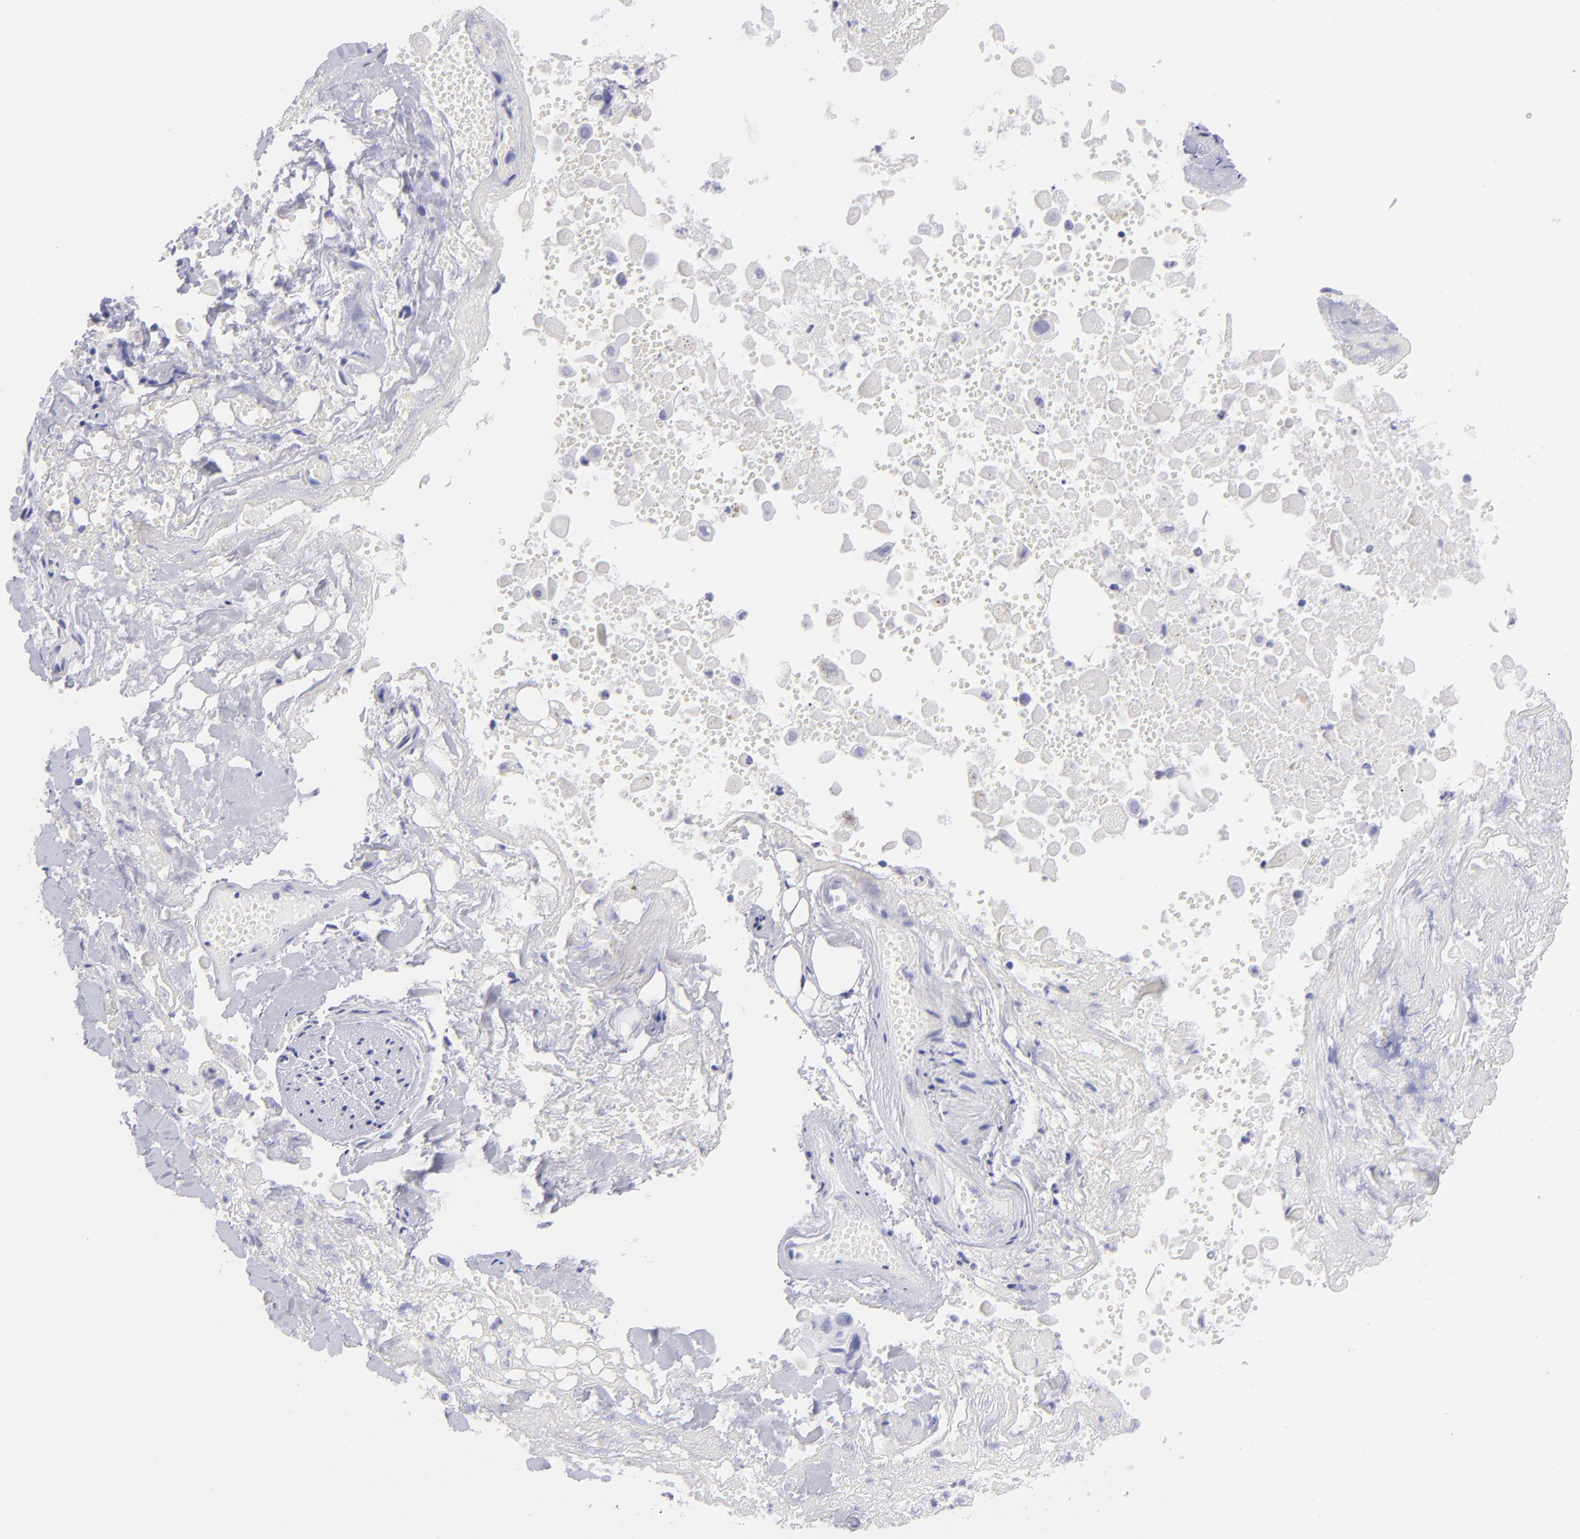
{"staining": {"intensity": "negative", "quantity": "none", "location": "none"}, "tissue": "lung cancer", "cell_type": "Tumor cells", "image_type": "cancer", "snomed": [{"axis": "morphology", "description": "Adenocarcinoma, NOS"}, {"axis": "topography", "description": "Lung"}], "caption": "Tumor cells show no significant protein expression in lung cancer (adenocarcinoma).", "gene": "PIP", "patient": {"sex": "male", "age": 60}}